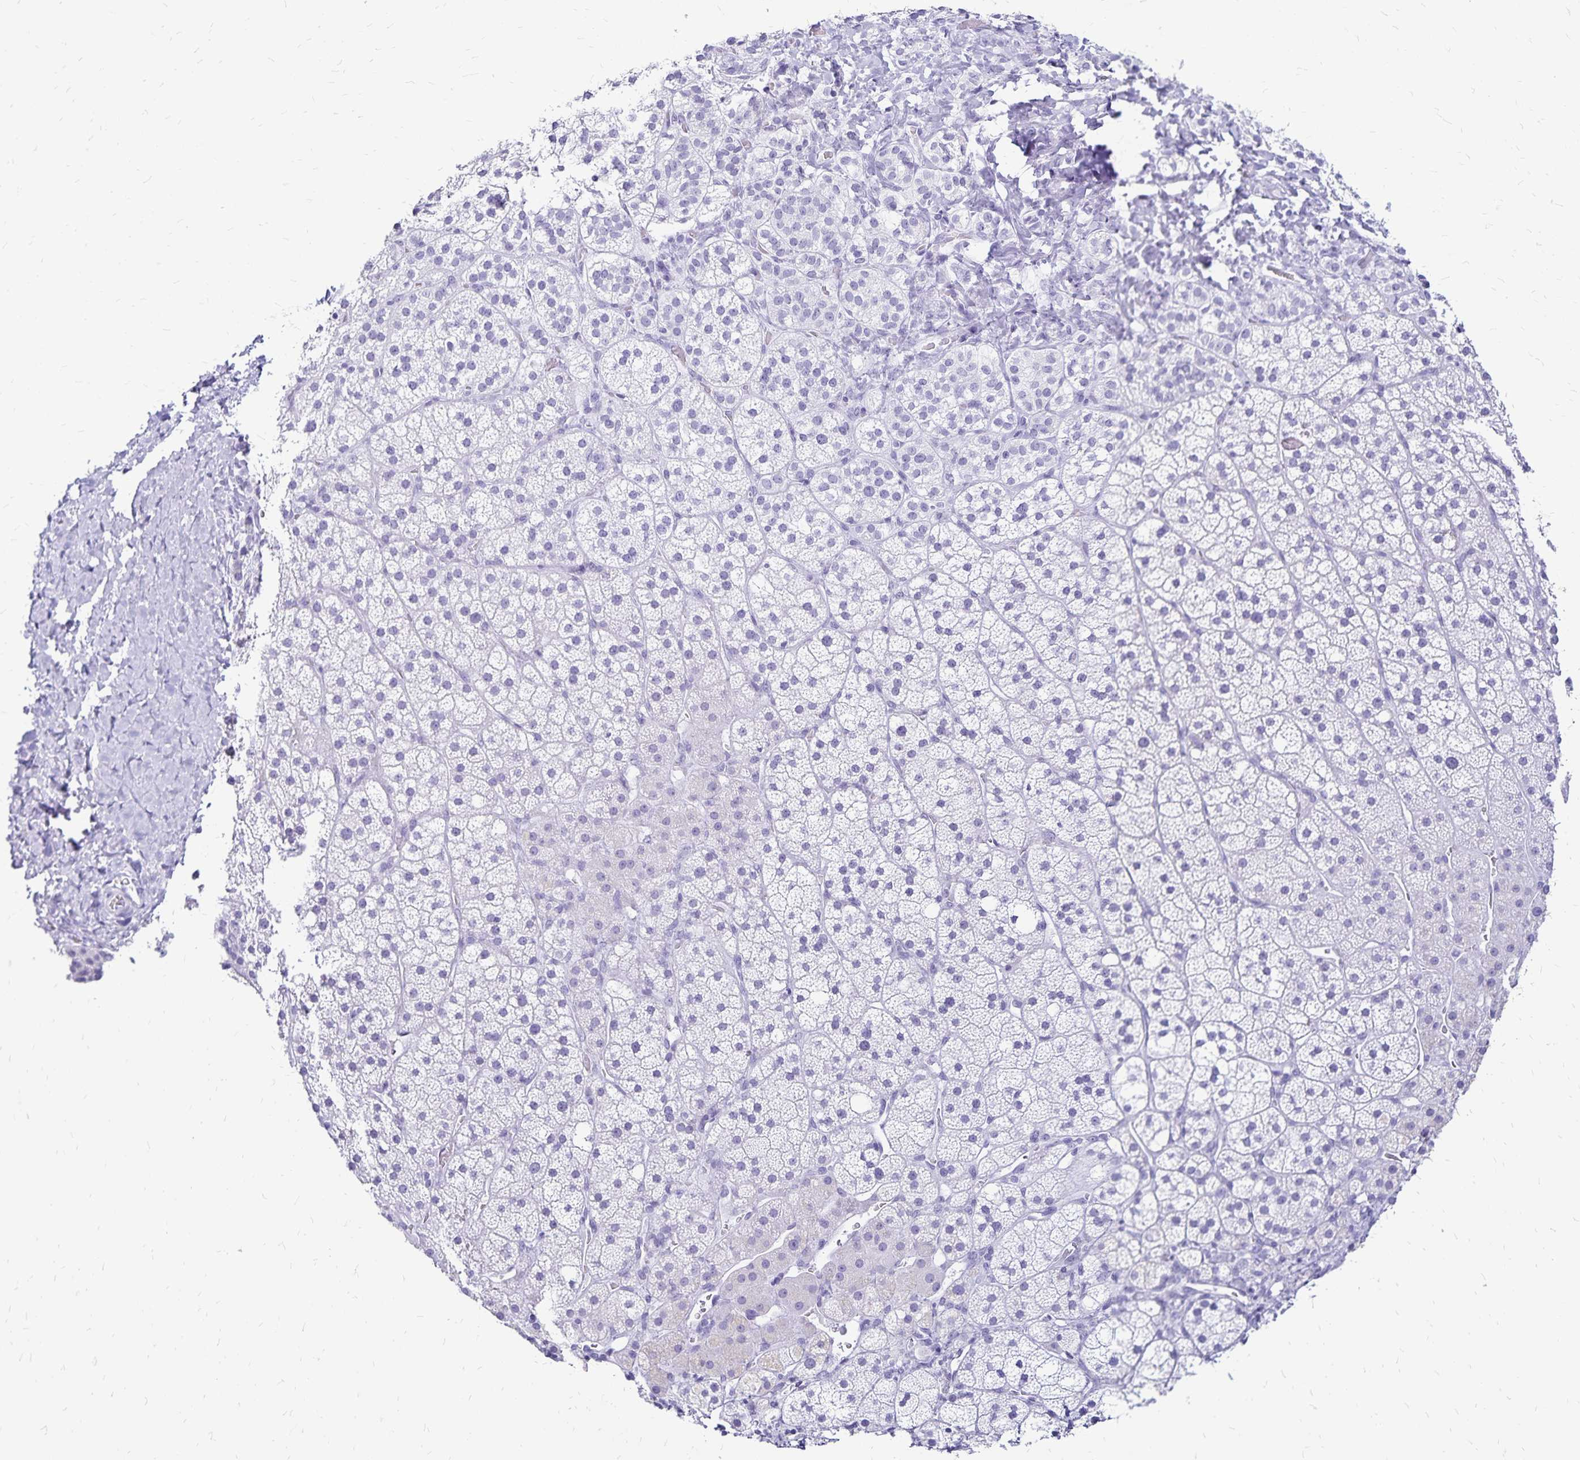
{"staining": {"intensity": "negative", "quantity": "none", "location": "none"}, "tissue": "adrenal gland", "cell_type": "Glandular cells", "image_type": "normal", "snomed": [{"axis": "morphology", "description": "Normal tissue, NOS"}, {"axis": "topography", "description": "Adrenal gland"}], "caption": "This histopathology image is of normal adrenal gland stained with immunohistochemistry to label a protein in brown with the nuclei are counter-stained blue. There is no expression in glandular cells.", "gene": "LIN28B", "patient": {"sex": "male", "age": 53}}